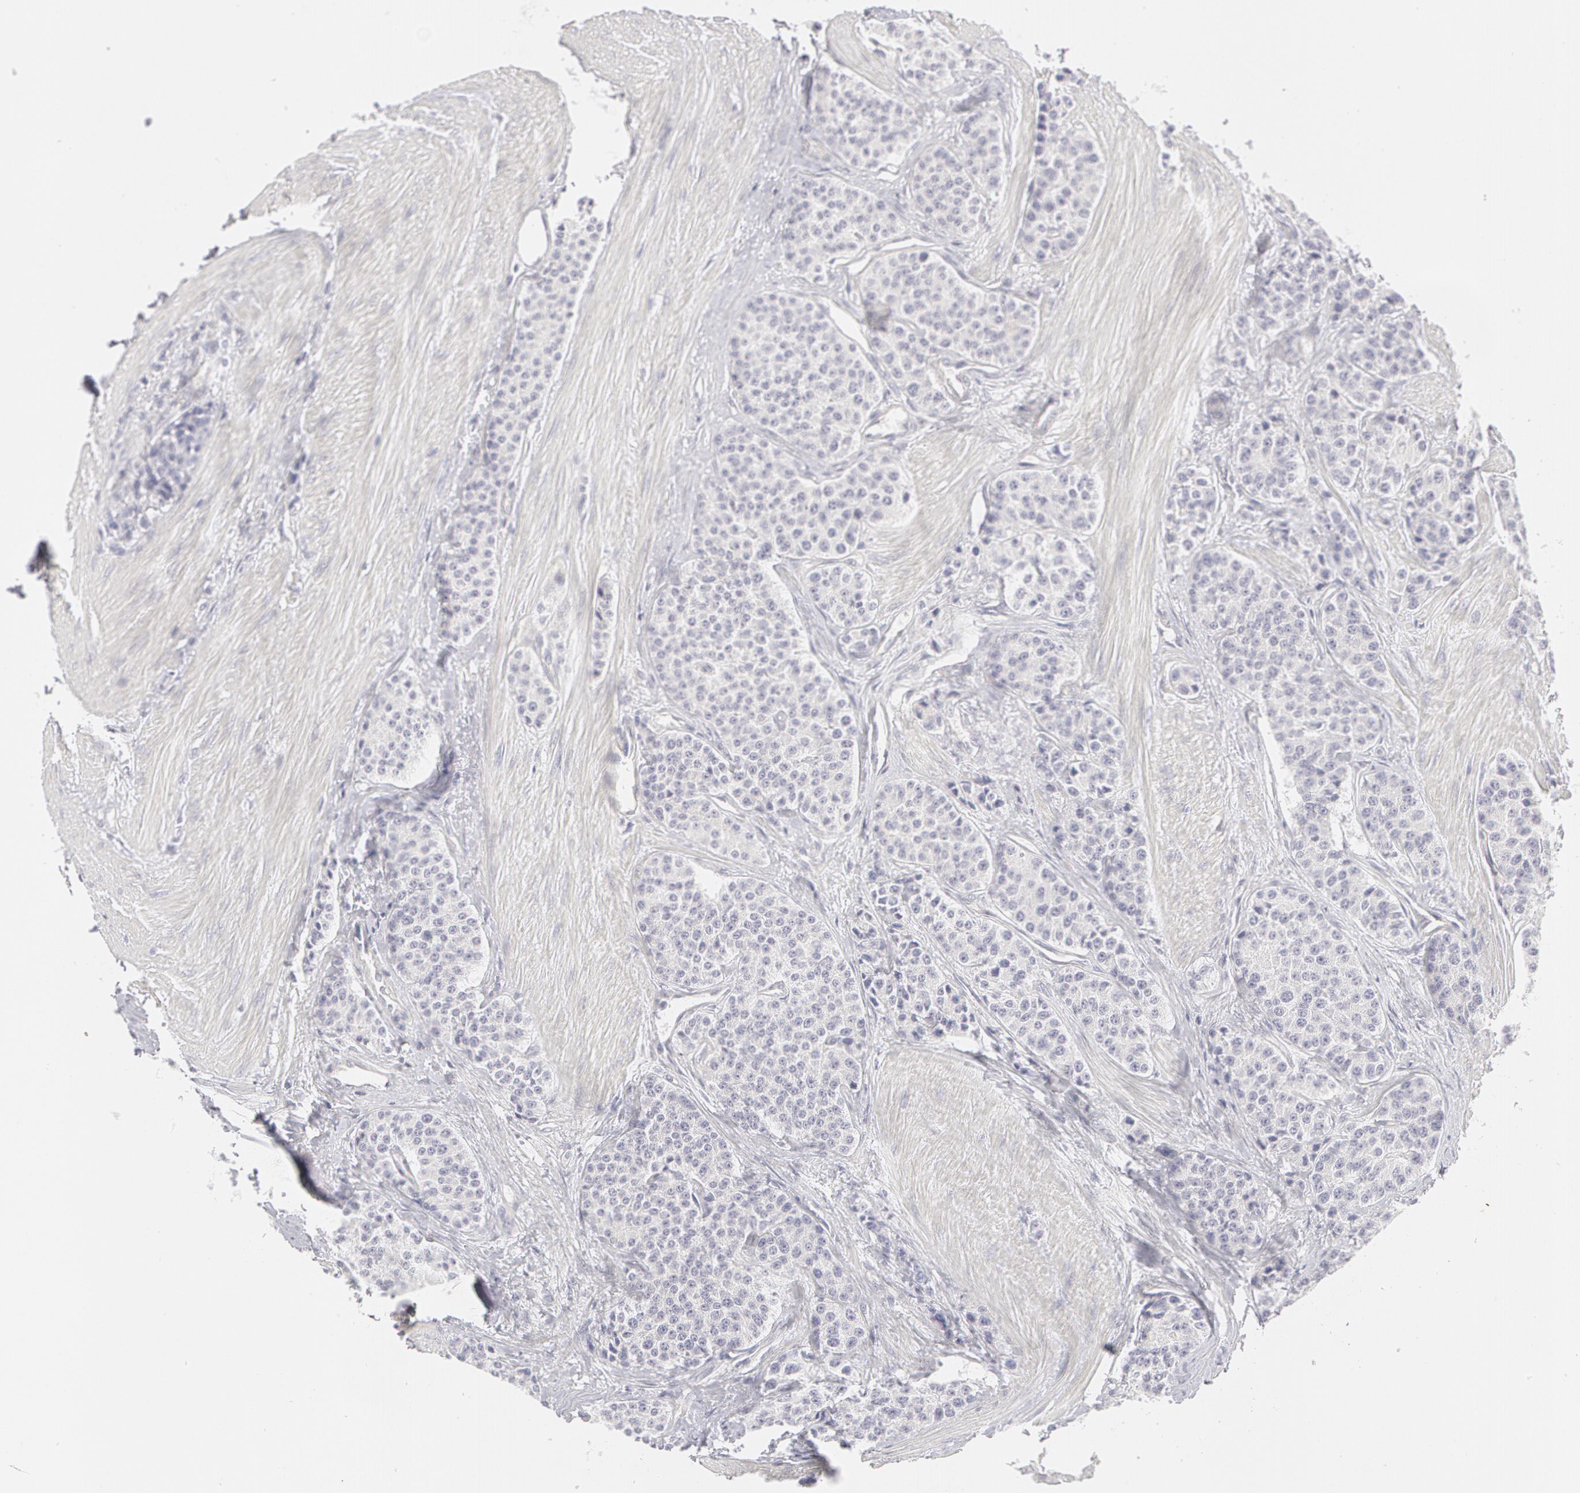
{"staining": {"intensity": "negative", "quantity": "none", "location": "none"}, "tissue": "carcinoid", "cell_type": "Tumor cells", "image_type": "cancer", "snomed": [{"axis": "morphology", "description": "Carcinoid, malignant, NOS"}, {"axis": "topography", "description": "Stomach"}], "caption": "Immunohistochemistry photomicrograph of carcinoid stained for a protein (brown), which shows no staining in tumor cells. (Immunohistochemistry (ihc), brightfield microscopy, high magnification).", "gene": "ABCB1", "patient": {"sex": "female", "age": 76}}